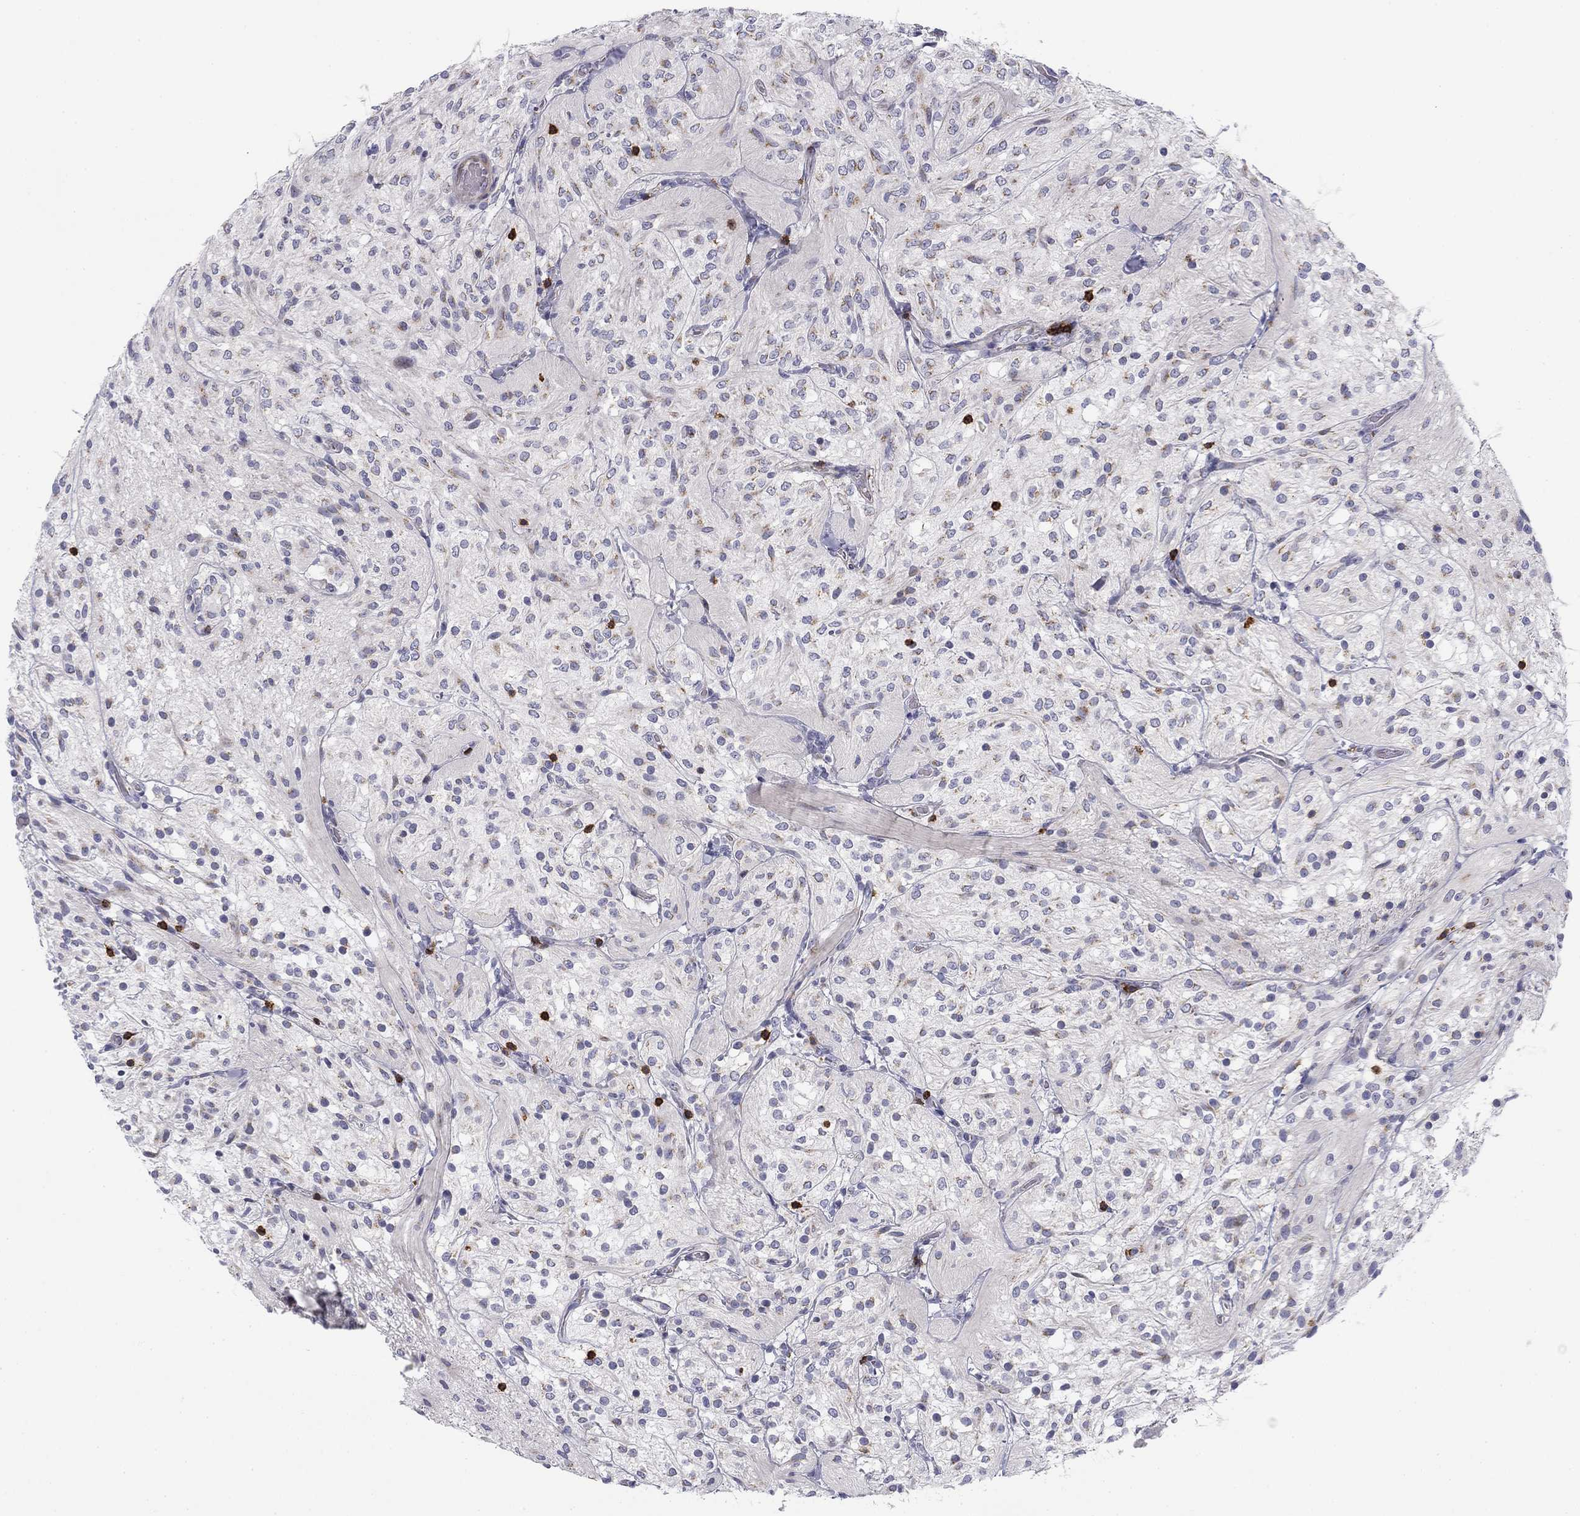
{"staining": {"intensity": "negative", "quantity": "none", "location": "none"}, "tissue": "glioma", "cell_type": "Tumor cells", "image_type": "cancer", "snomed": [{"axis": "morphology", "description": "Glioma, malignant, Low grade"}, {"axis": "topography", "description": "Brain"}], "caption": "The photomicrograph reveals no staining of tumor cells in glioma.", "gene": "TRAT1", "patient": {"sex": "male", "age": 3}}